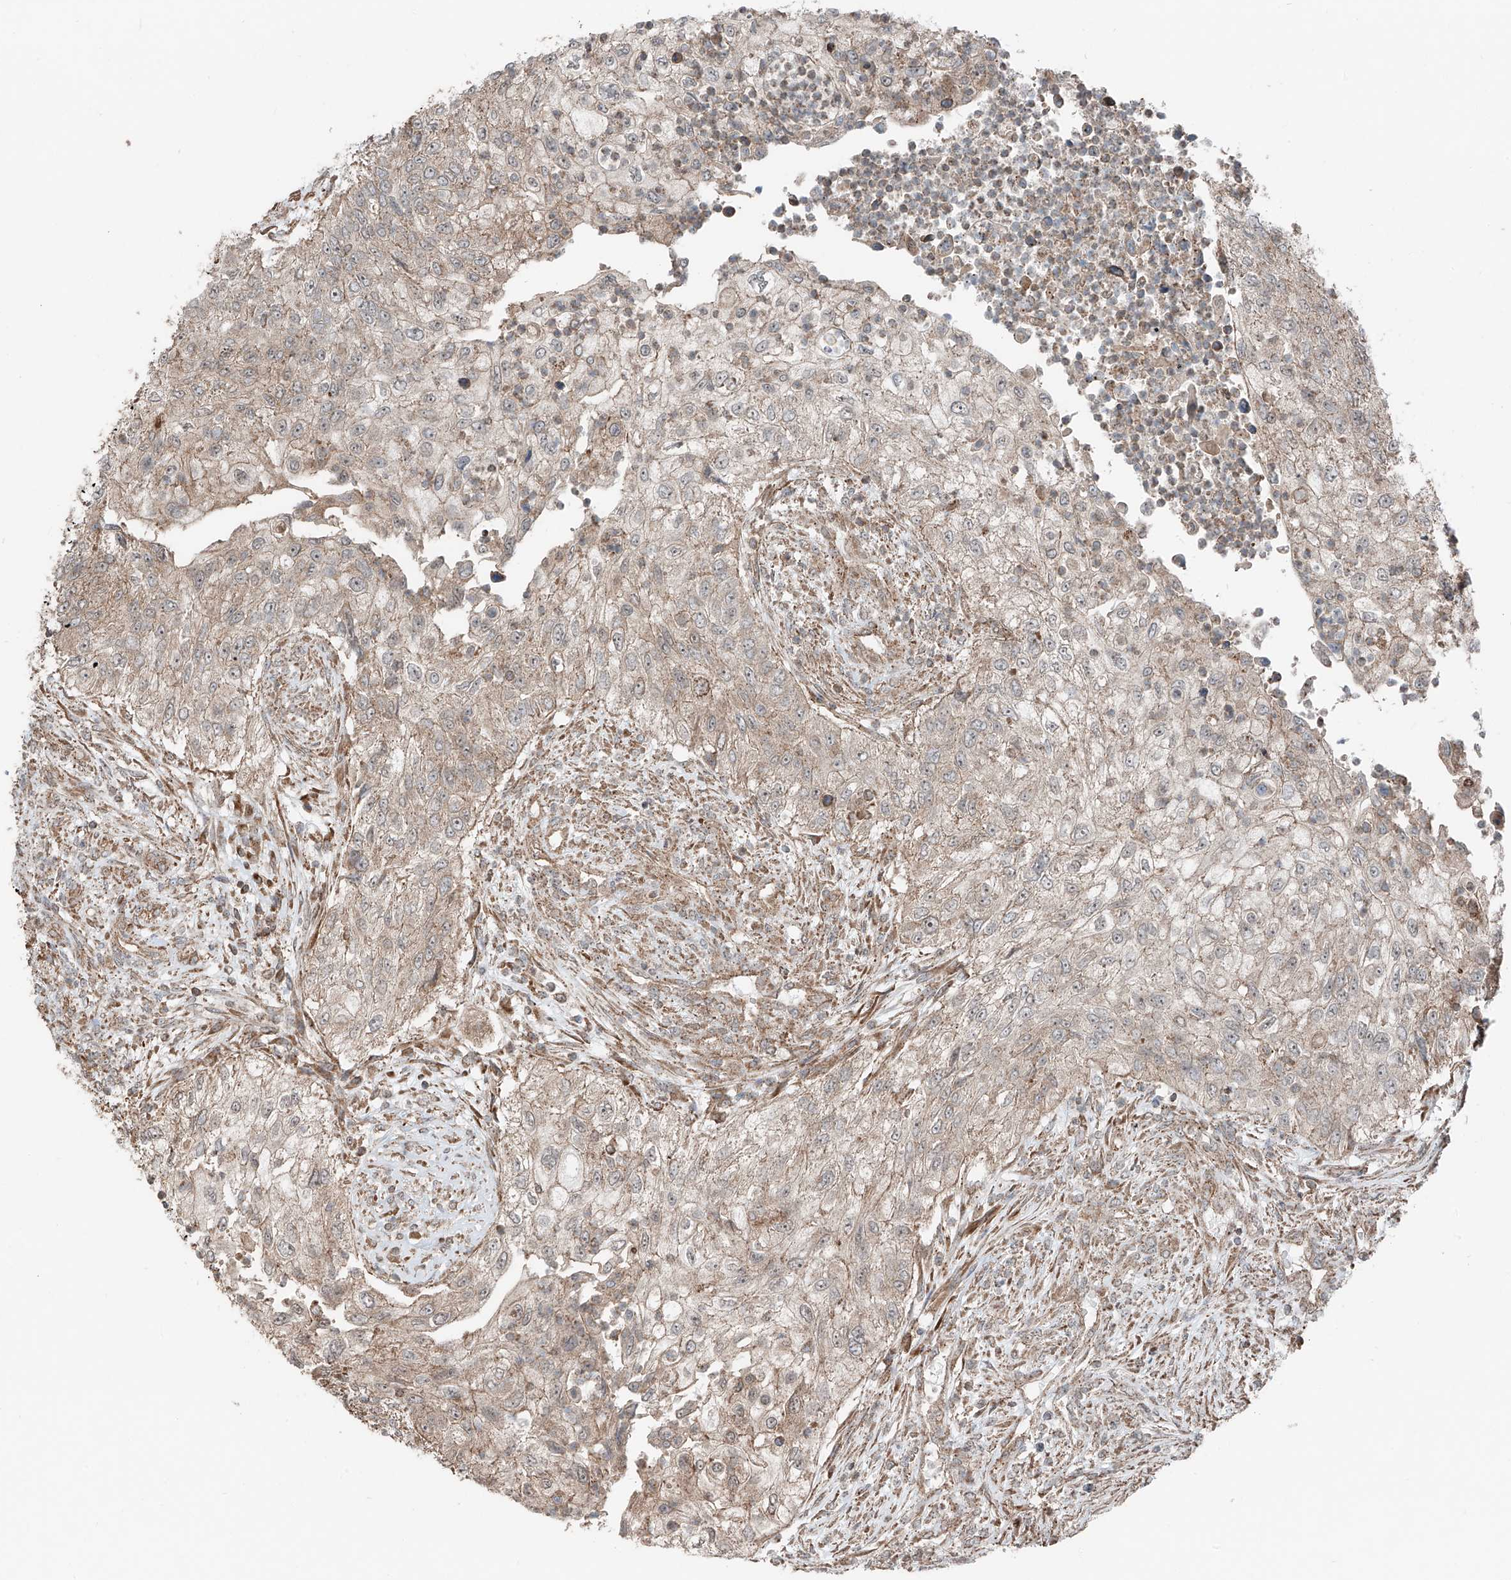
{"staining": {"intensity": "weak", "quantity": "25%-75%", "location": "cytoplasmic/membranous"}, "tissue": "urothelial cancer", "cell_type": "Tumor cells", "image_type": "cancer", "snomed": [{"axis": "morphology", "description": "Urothelial carcinoma, High grade"}, {"axis": "topography", "description": "Urinary bladder"}], "caption": "Protein expression analysis of human urothelial carcinoma (high-grade) reveals weak cytoplasmic/membranous expression in about 25%-75% of tumor cells. The staining is performed using DAB (3,3'-diaminobenzidine) brown chromogen to label protein expression. The nuclei are counter-stained blue using hematoxylin.", "gene": "CEP162", "patient": {"sex": "female", "age": 60}}